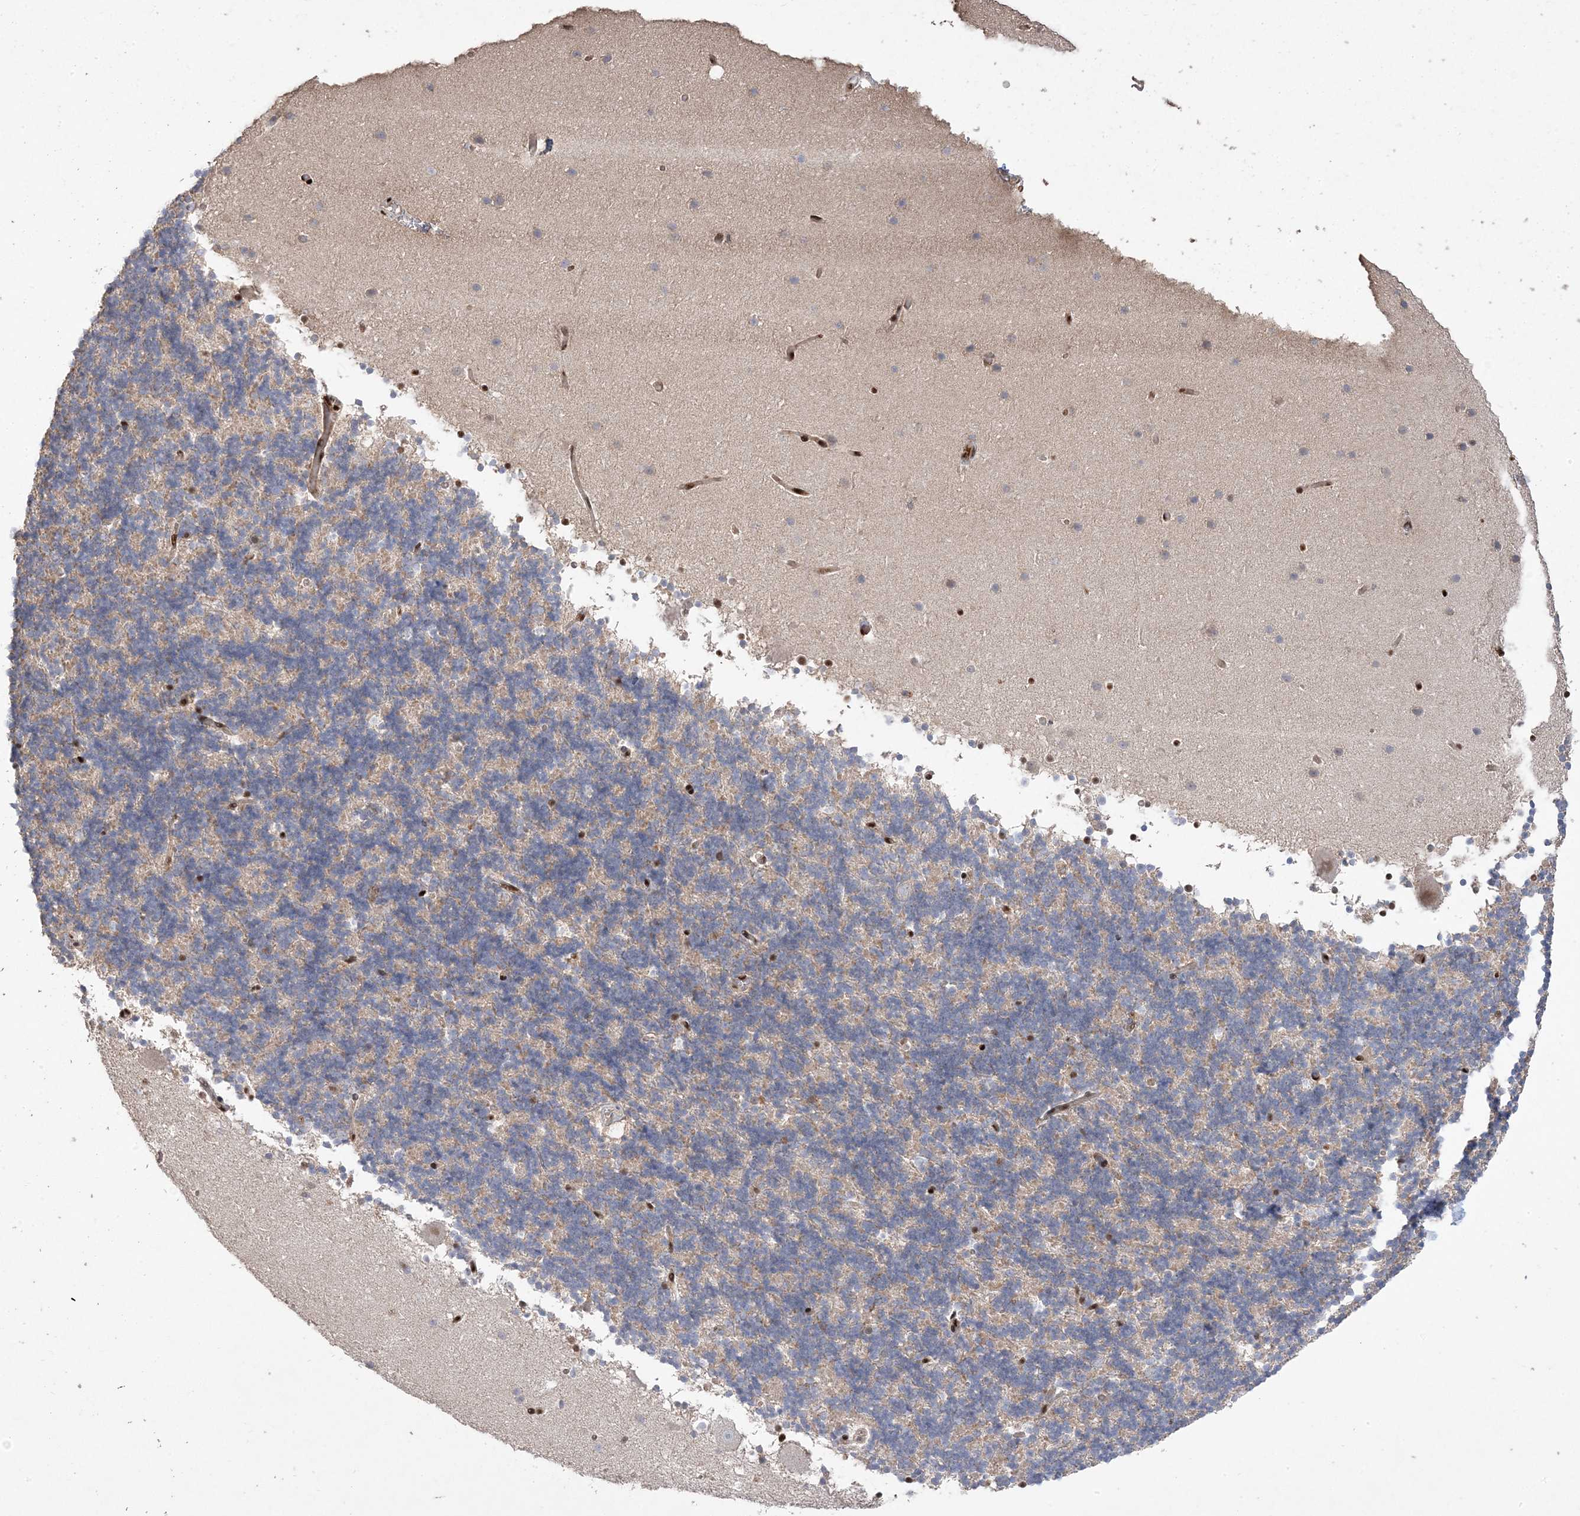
{"staining": {"intensity": "negative", "quantity": "none", "location": "none"}, "tissue": "cerebellum", "cell_type": "Cells in granular layer", "image_type": "normal", "snomed": [{"axis": "morphology", "description": "Normal tissue, NOS"}, {"axis": "topography", "description": "Cerebellum"}], "caption": "Immunohistochemistry (IHC) image of benign human cerebellum stained for a protein (brown), which shows no expression in cells in granular layer. (DAB IHC with hematoxylin counter stain).", "gene": "PPOX", "patient": {"sex": "male", "age": 57}}